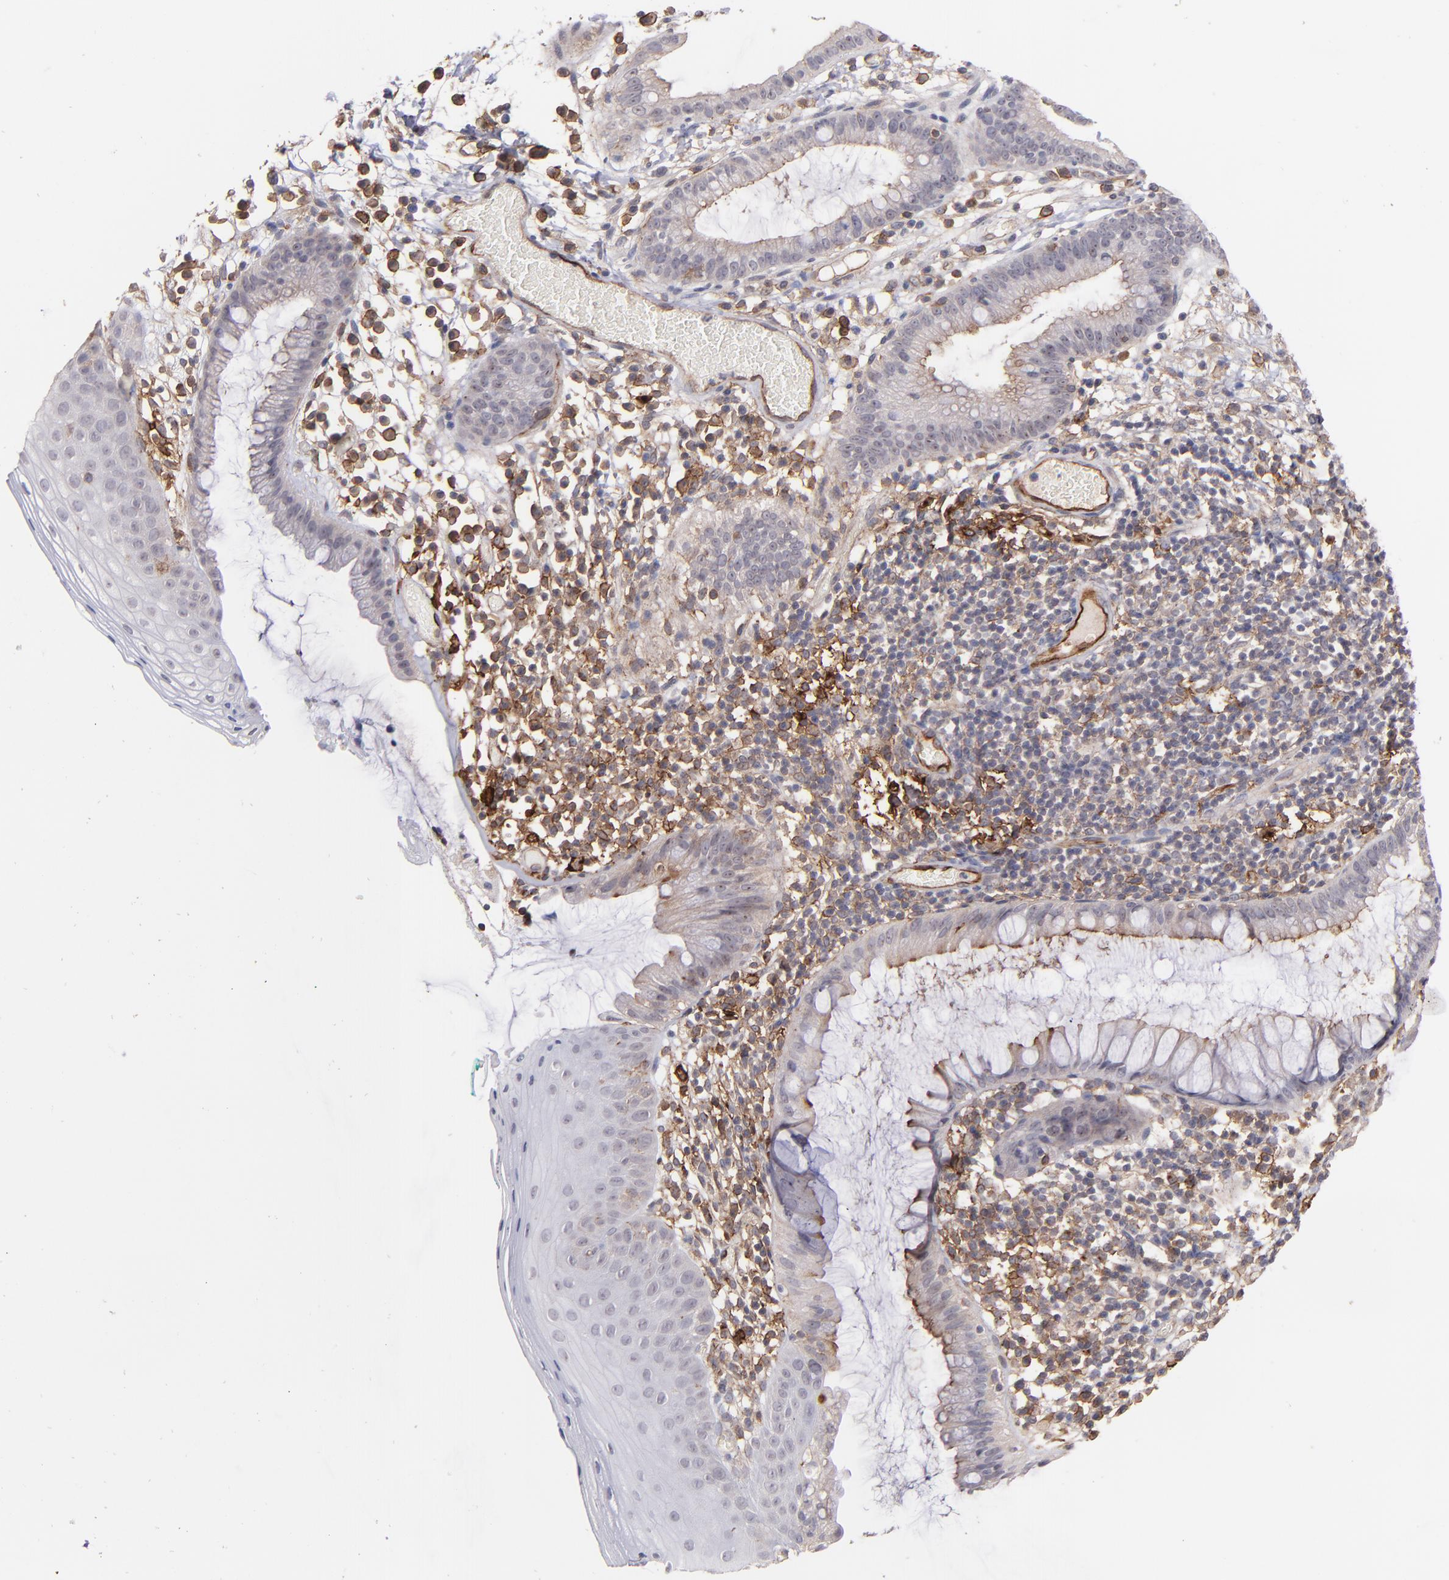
{"staining": {"intensity": "negative", "quantity": "none", "location": "none"}, "tissue": "skin", "cell_type": "Epidermal cells", "image_type": "normal", "snomed": [{"axis": "morphology", "description": "Normal tissue, NOS"}, {"axis": "morphology", "description": "Hemorrhoids"}, {"axis": "morphology", "description": "Inflammation, NOS"}, {"axis": "topography", "description": "Anal"}], "caption": "This micrograph is of benign skin stained with immunohistochemistry (IHC) to label a protein in brown with the nuclei are counter-stained blue. There is no expression in epidermal cells.", "gene": "ICAM1", "patient": {"sex": "male", "age": 60}}